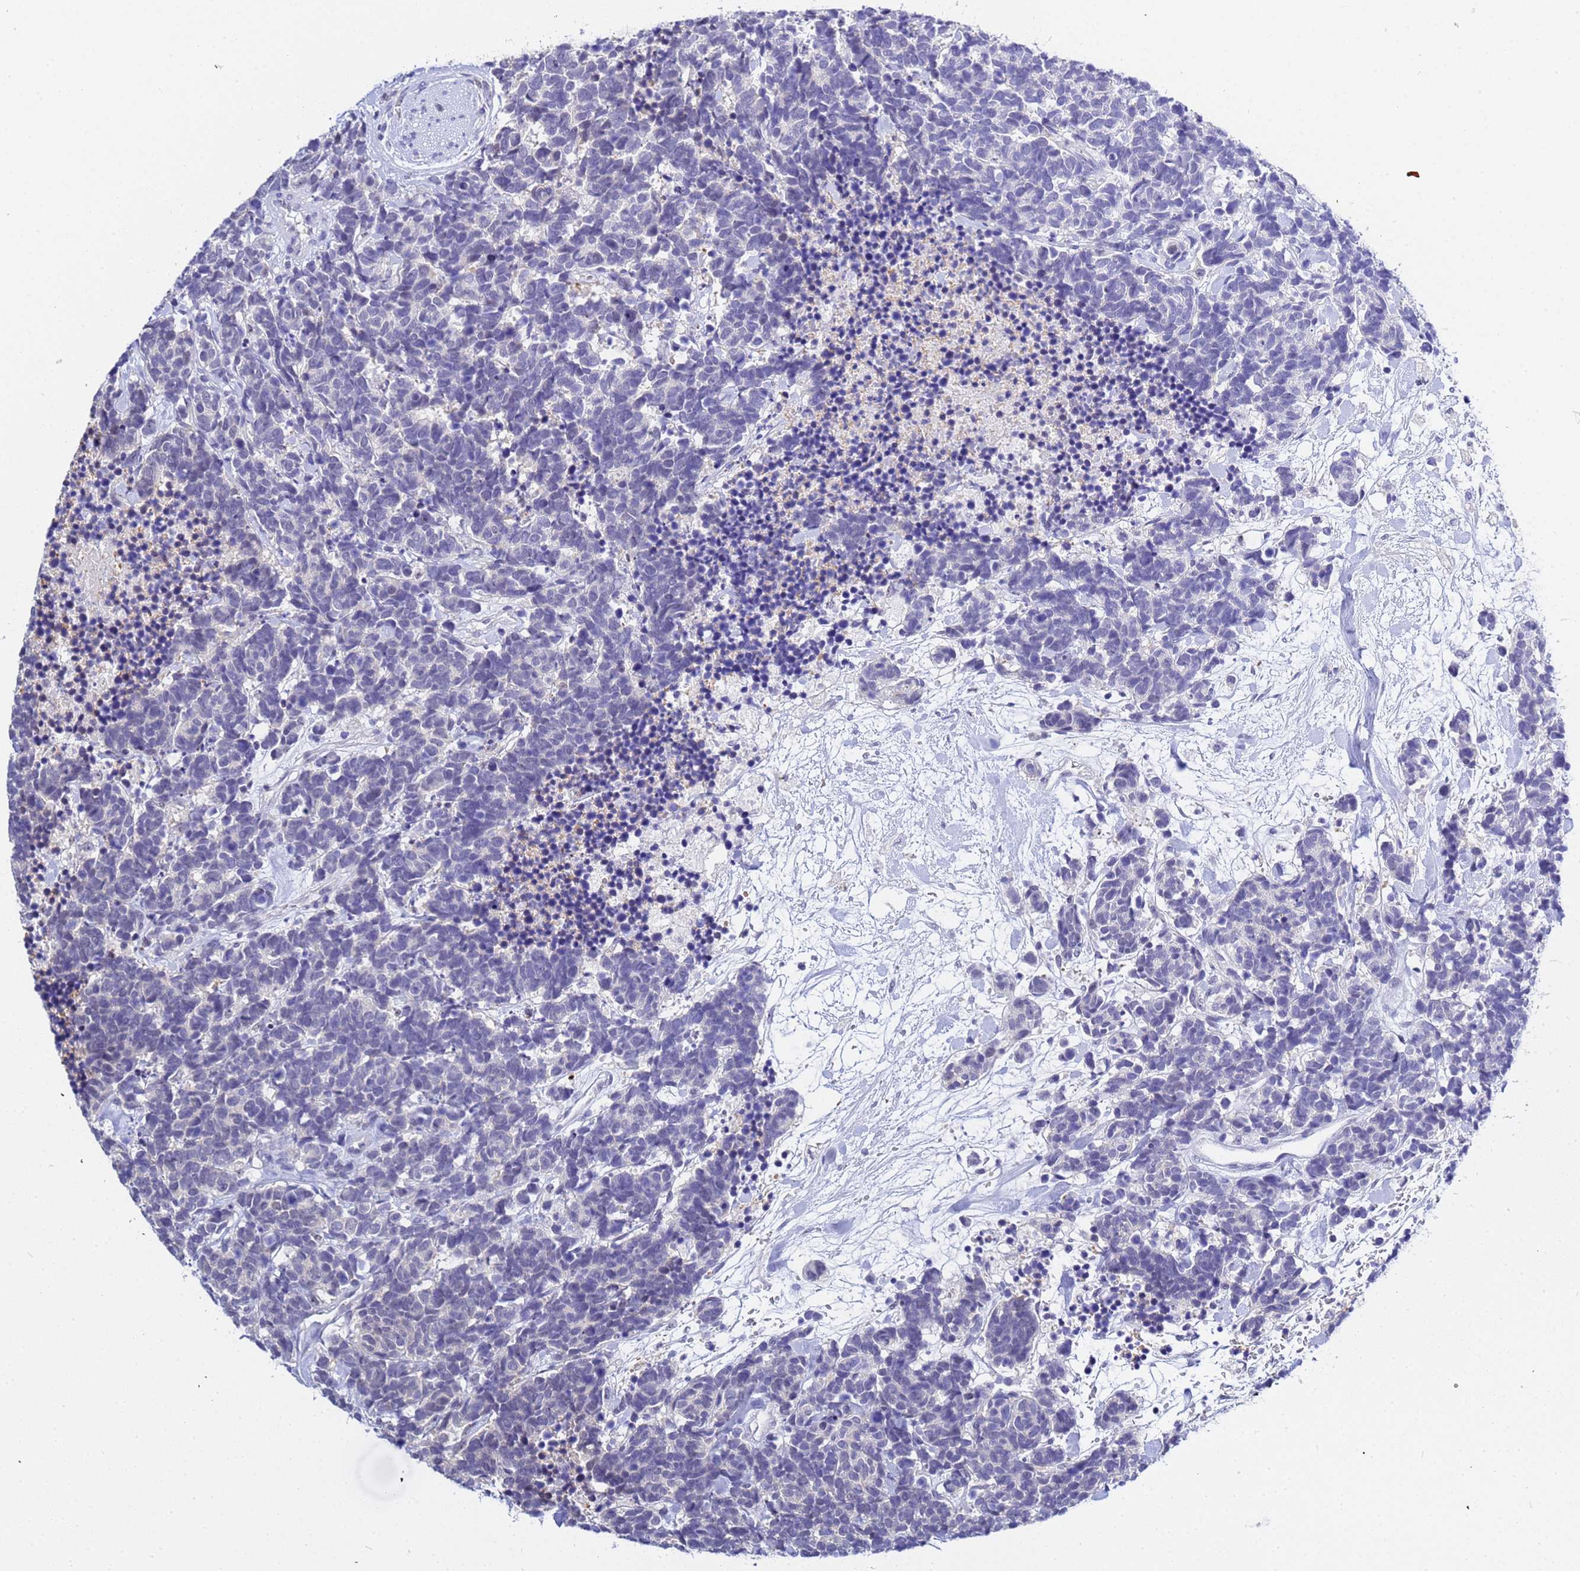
{"staining": {"intensity": "negative", "quantity": "none", "location": "none"}, "tissue": "carcinoid", "cell_type": "Tumor cells", "image_type": "cancer", "snomed": [{"axis": "morphology", "description": "Carcinoma, NOS"}, {"axis": "morphology", "description": "Carcinoid, malignant, NOS"}, {"axis": "topography", "description": "Prostate"}], "caption": "Malignant carcinoid was stained to show a protein in brown. There is no significant staining in tumor cells. The staining is performed using DAB brown chromogen with nuclei counter-stained in using hematoxylin.", "gene": "ACTL6B", "patient": {"sex": "male", "age": 57}}